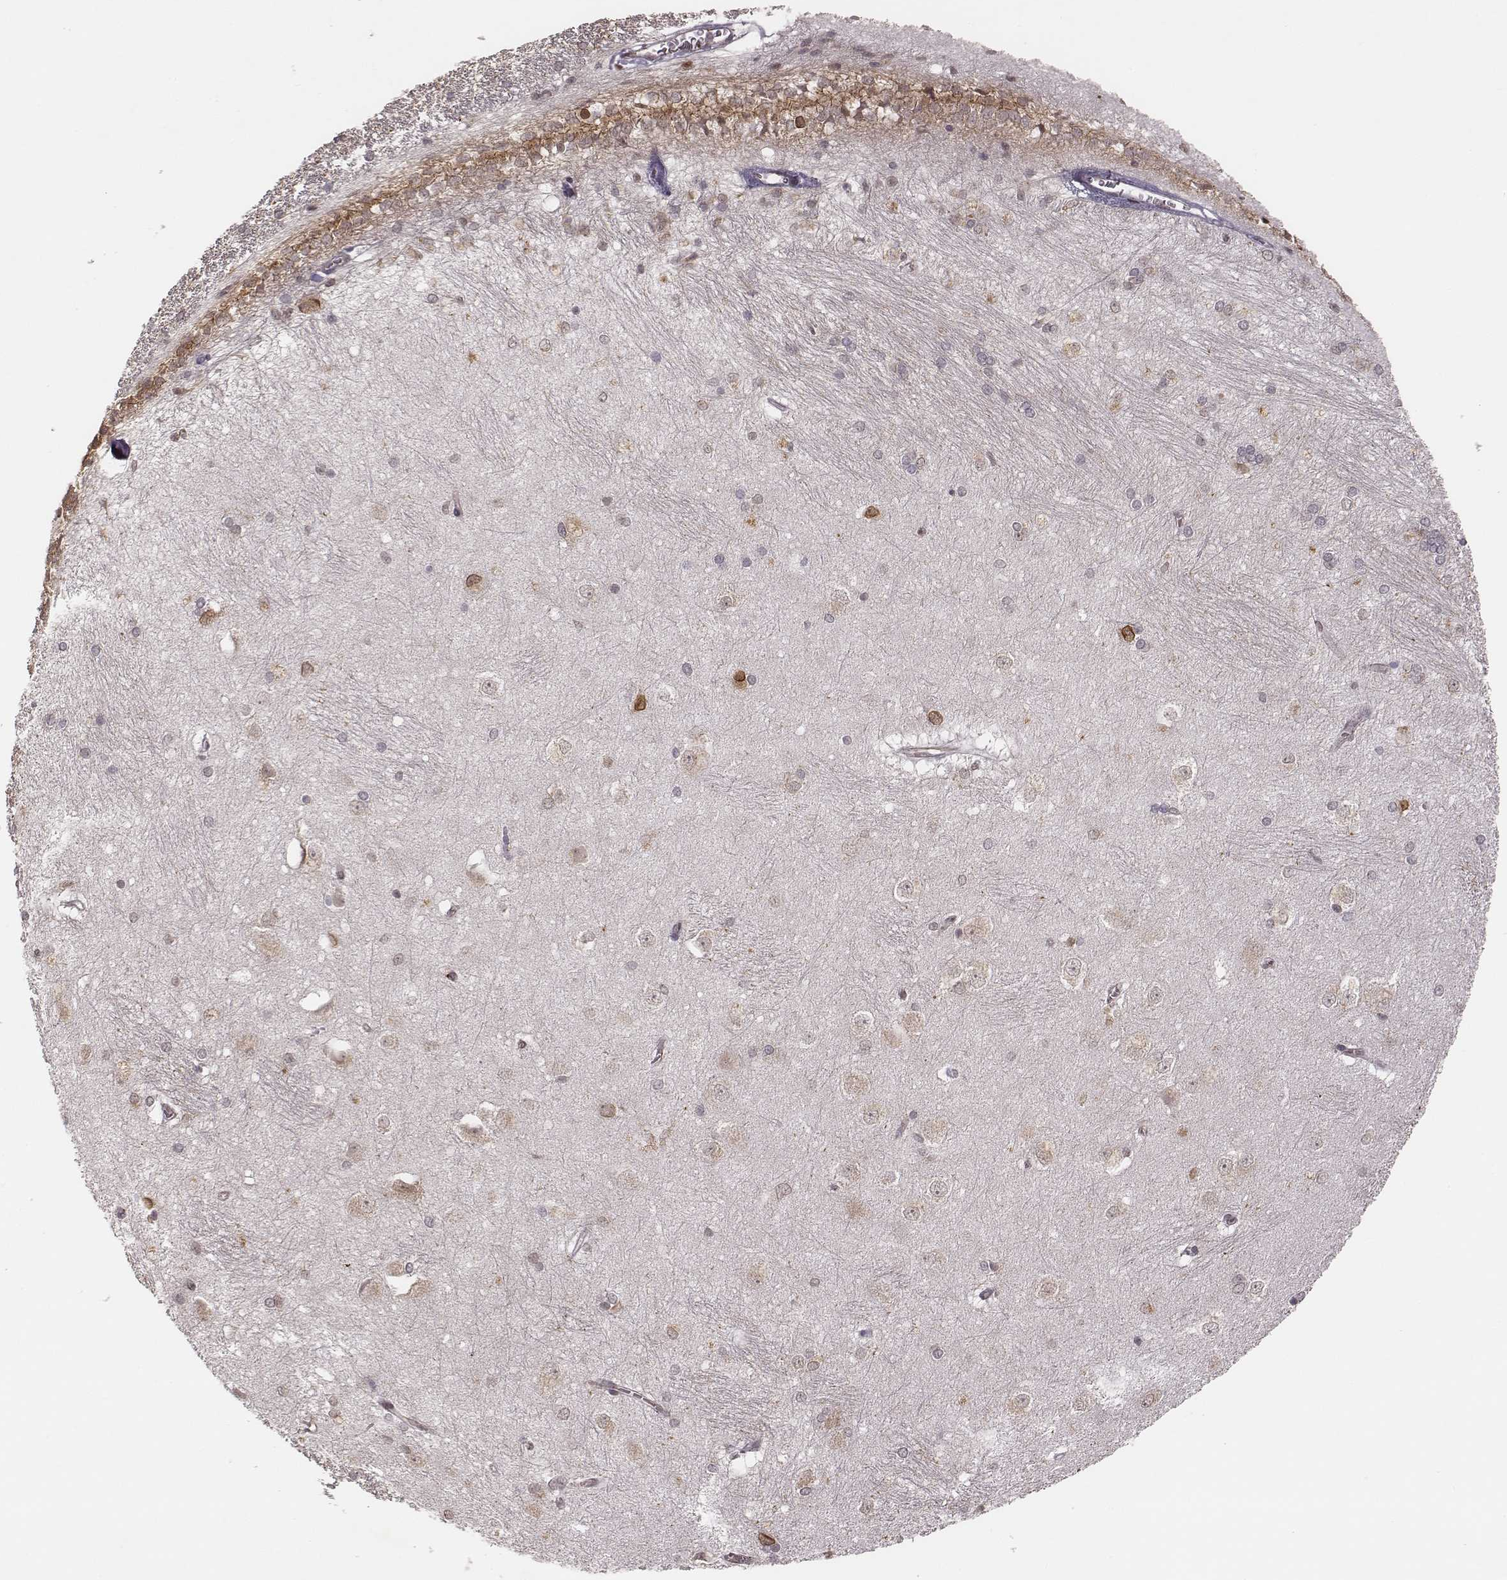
{"staining": {"intensity": "negative", "quantity": "none", "location": "none"}, "tissue": "hippocampus", "cell_type": "Glial cells", "image_type": "normal", "snomed": [{"axis": "morphology", "description": "Normal tissue, NOS"}, {"axis": "topography", "description": "Cerebral cortex"}, {"axis": "topography", "description": "Hippocampus"}], "caption": "Glial cells are negative for protein expression in unremarkable human hippocampus. (DAB (3,3'-diaminobenzidine) immunohistochemistry, high magnification).", "gene": "WDR59", "patient": {"sex": "female", "age": 19}}